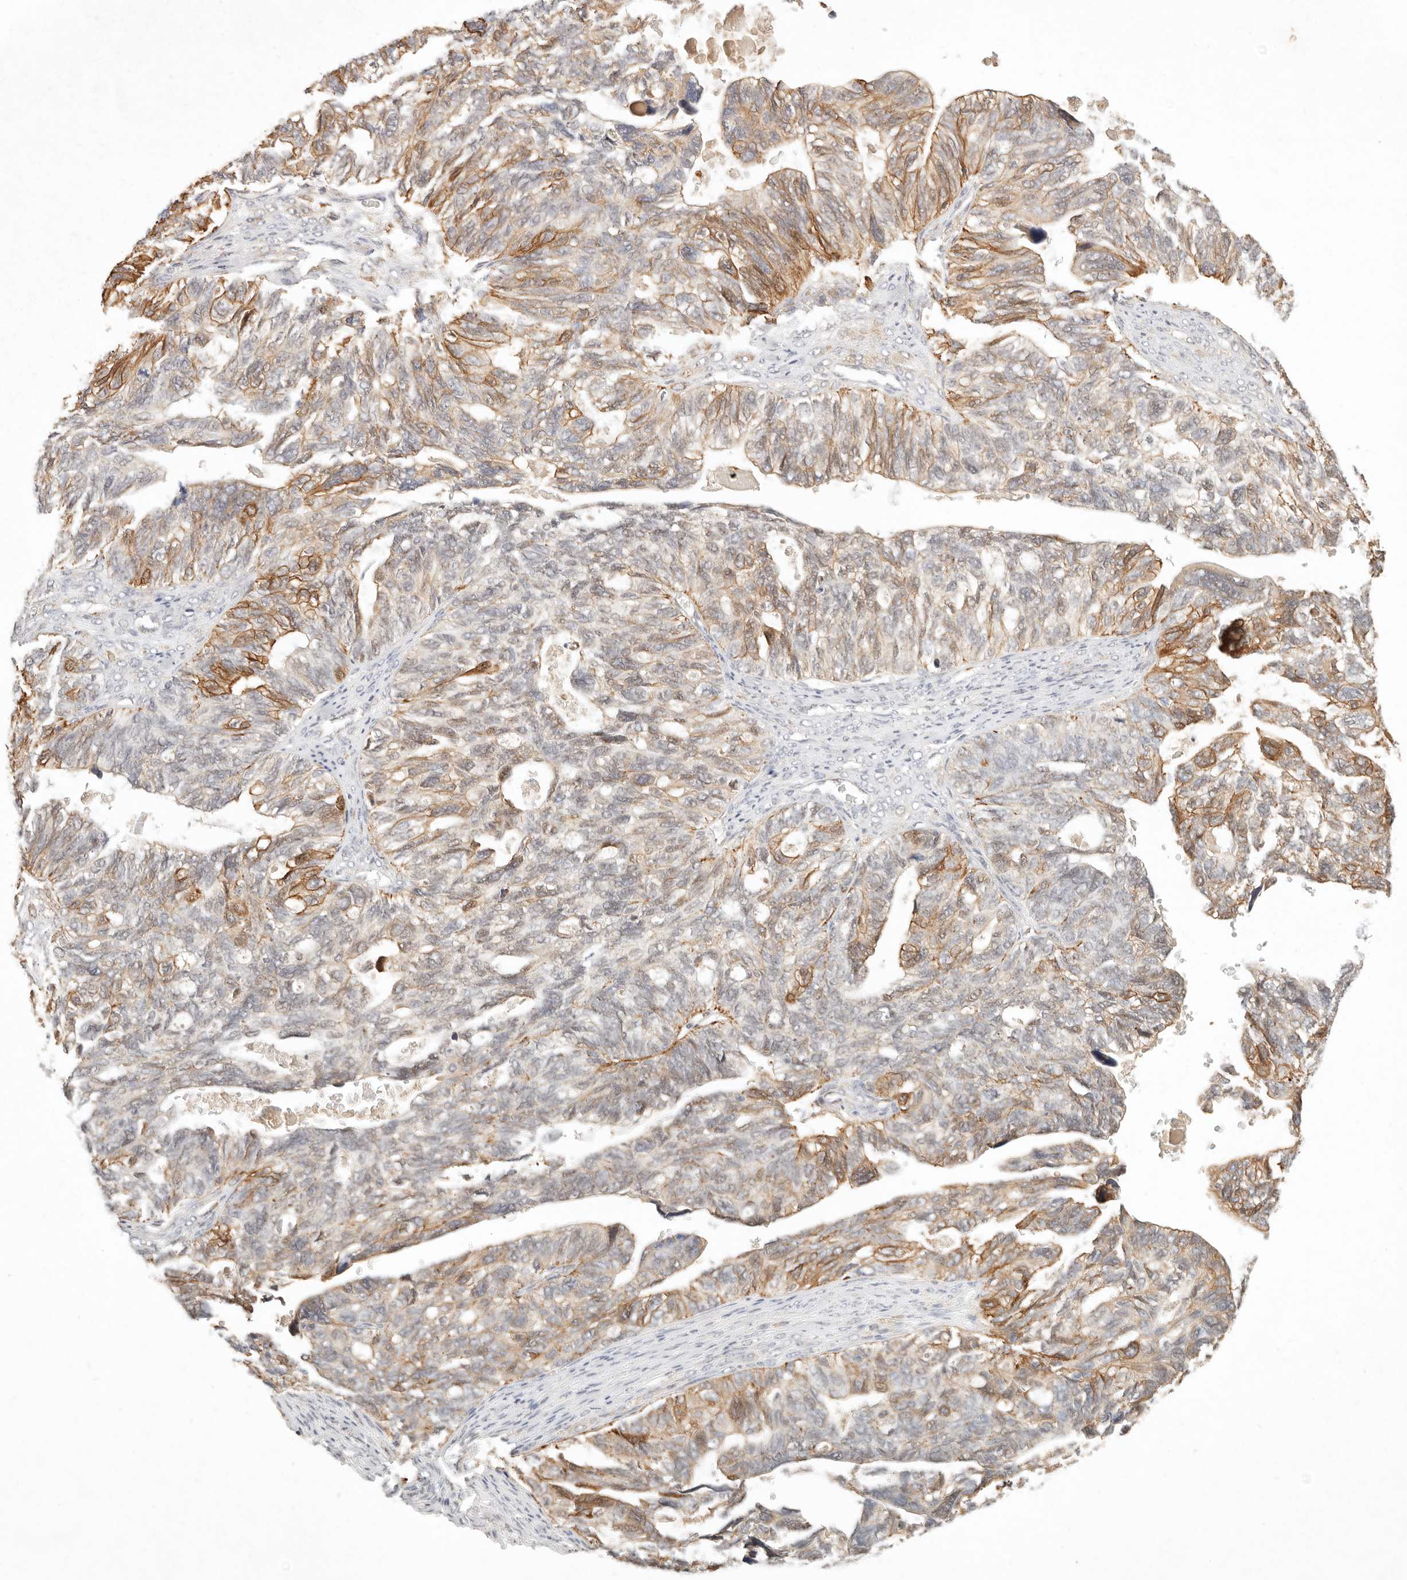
{"staining": {"intensity": "moderate", "quantity": "25%-75%", "location": "cytoplasmic/membranous"}, "tissue": "ovarian cancer", "cell_type": "Tumor cells", "image_type": "cancer", "snomed": [{"axis": "morphology", "description": "Cystadenocarcinoma, serous, NOS"}, {"axis": "topography", "description": "Ovary"}], "caption": "Immunohistochemical staining of ovarian cancer shows medium levels of moderate cytoplasmic/membranous protein staining in approximately 25%-75% of tumor cells.", "gene": "C1orf127", "patient": {"sex": "female", "age": 79}}